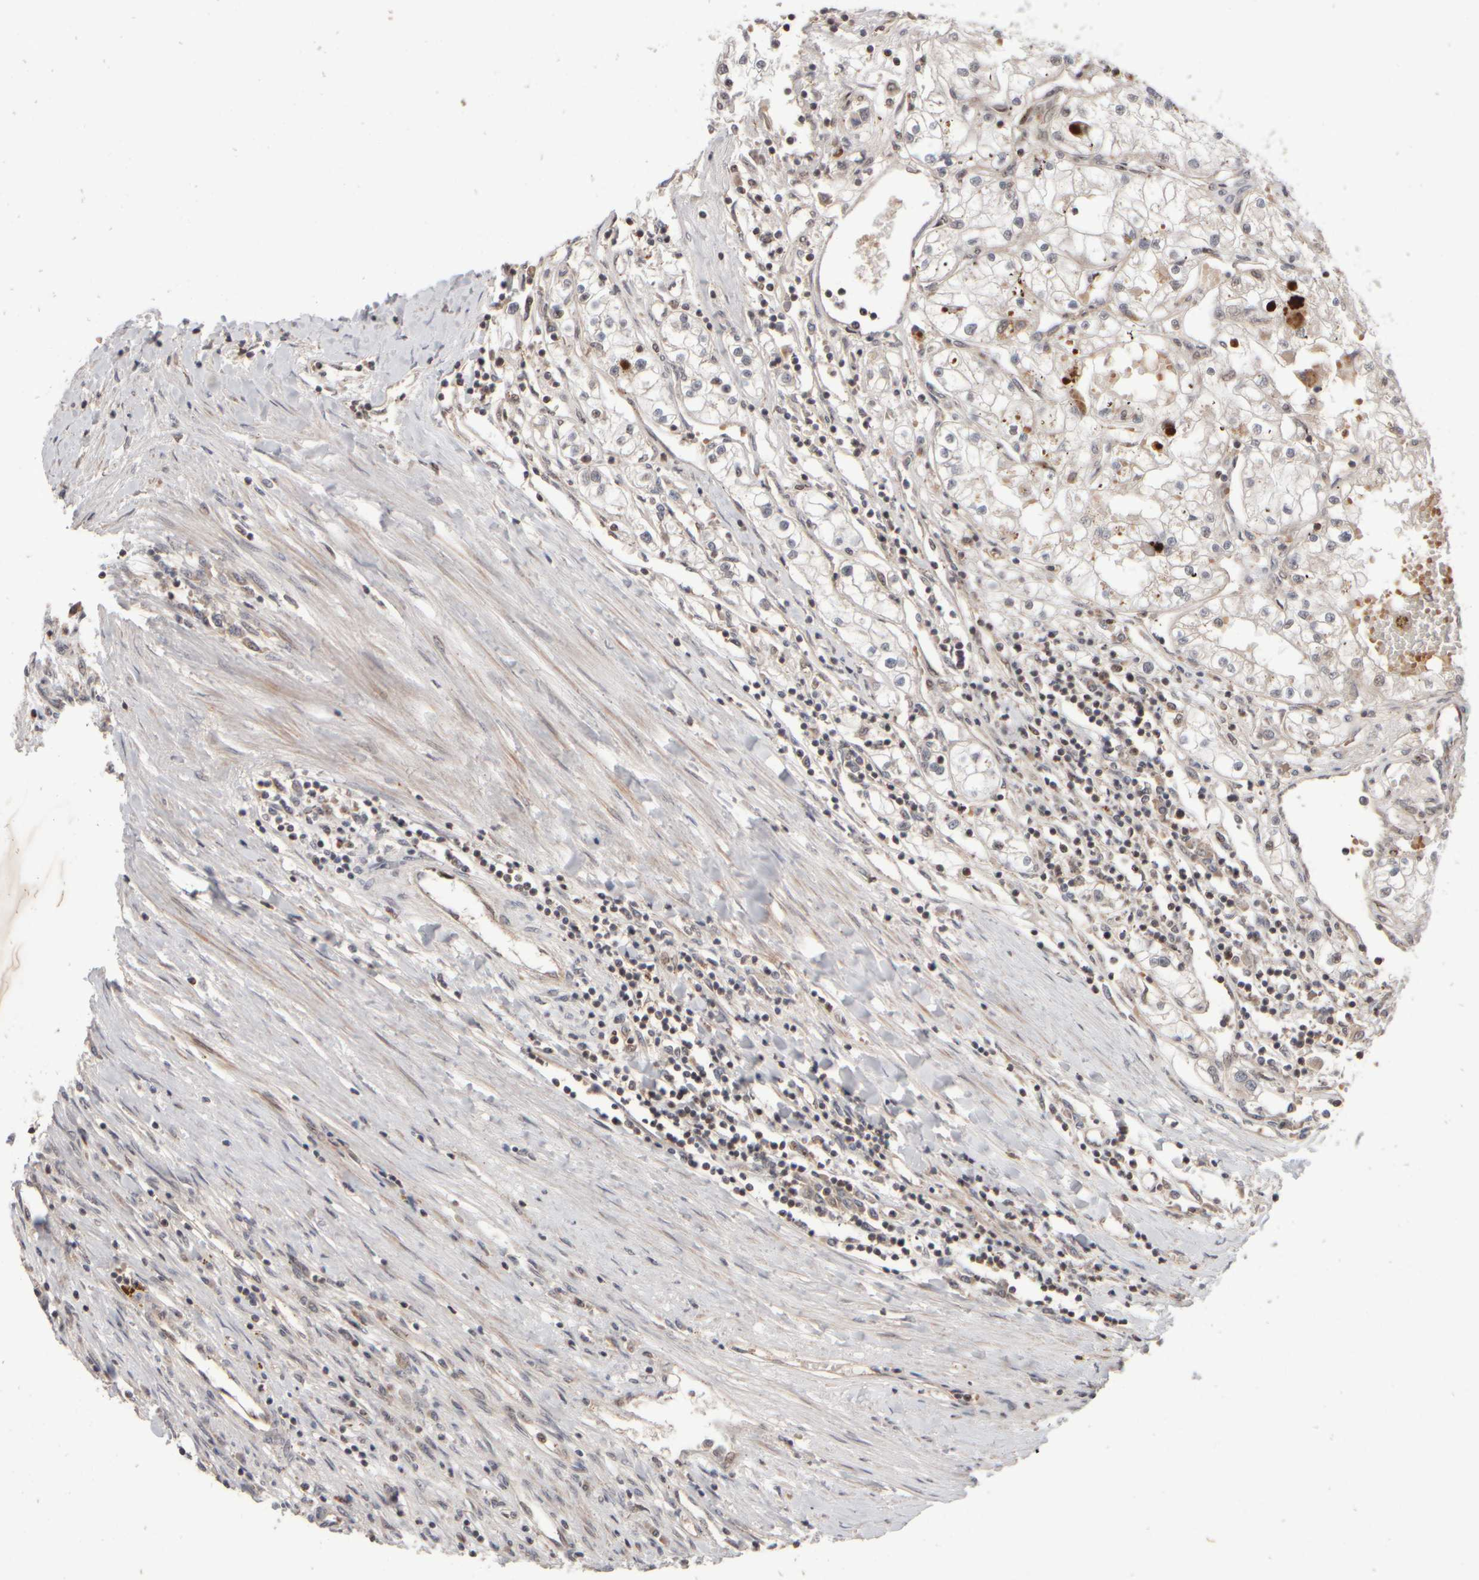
{"staining": {"intensity": "negative", "quantity": "none", "location": "none"}, "tissue": "renal cancer", "cell_type": "Tumor cells", "image_type": "cancer", "snomed": [{"axis": "morphology", "description": "Adenocarcinoma, NOS"}, {"axis": "topography", "description": "Kidney"}], "caption": "The micrograph displays no staining of tumor cells in adenocarcinoma (renal).", "gene": "ABHD11", "patient": {"sex": "male", "age": 68}}